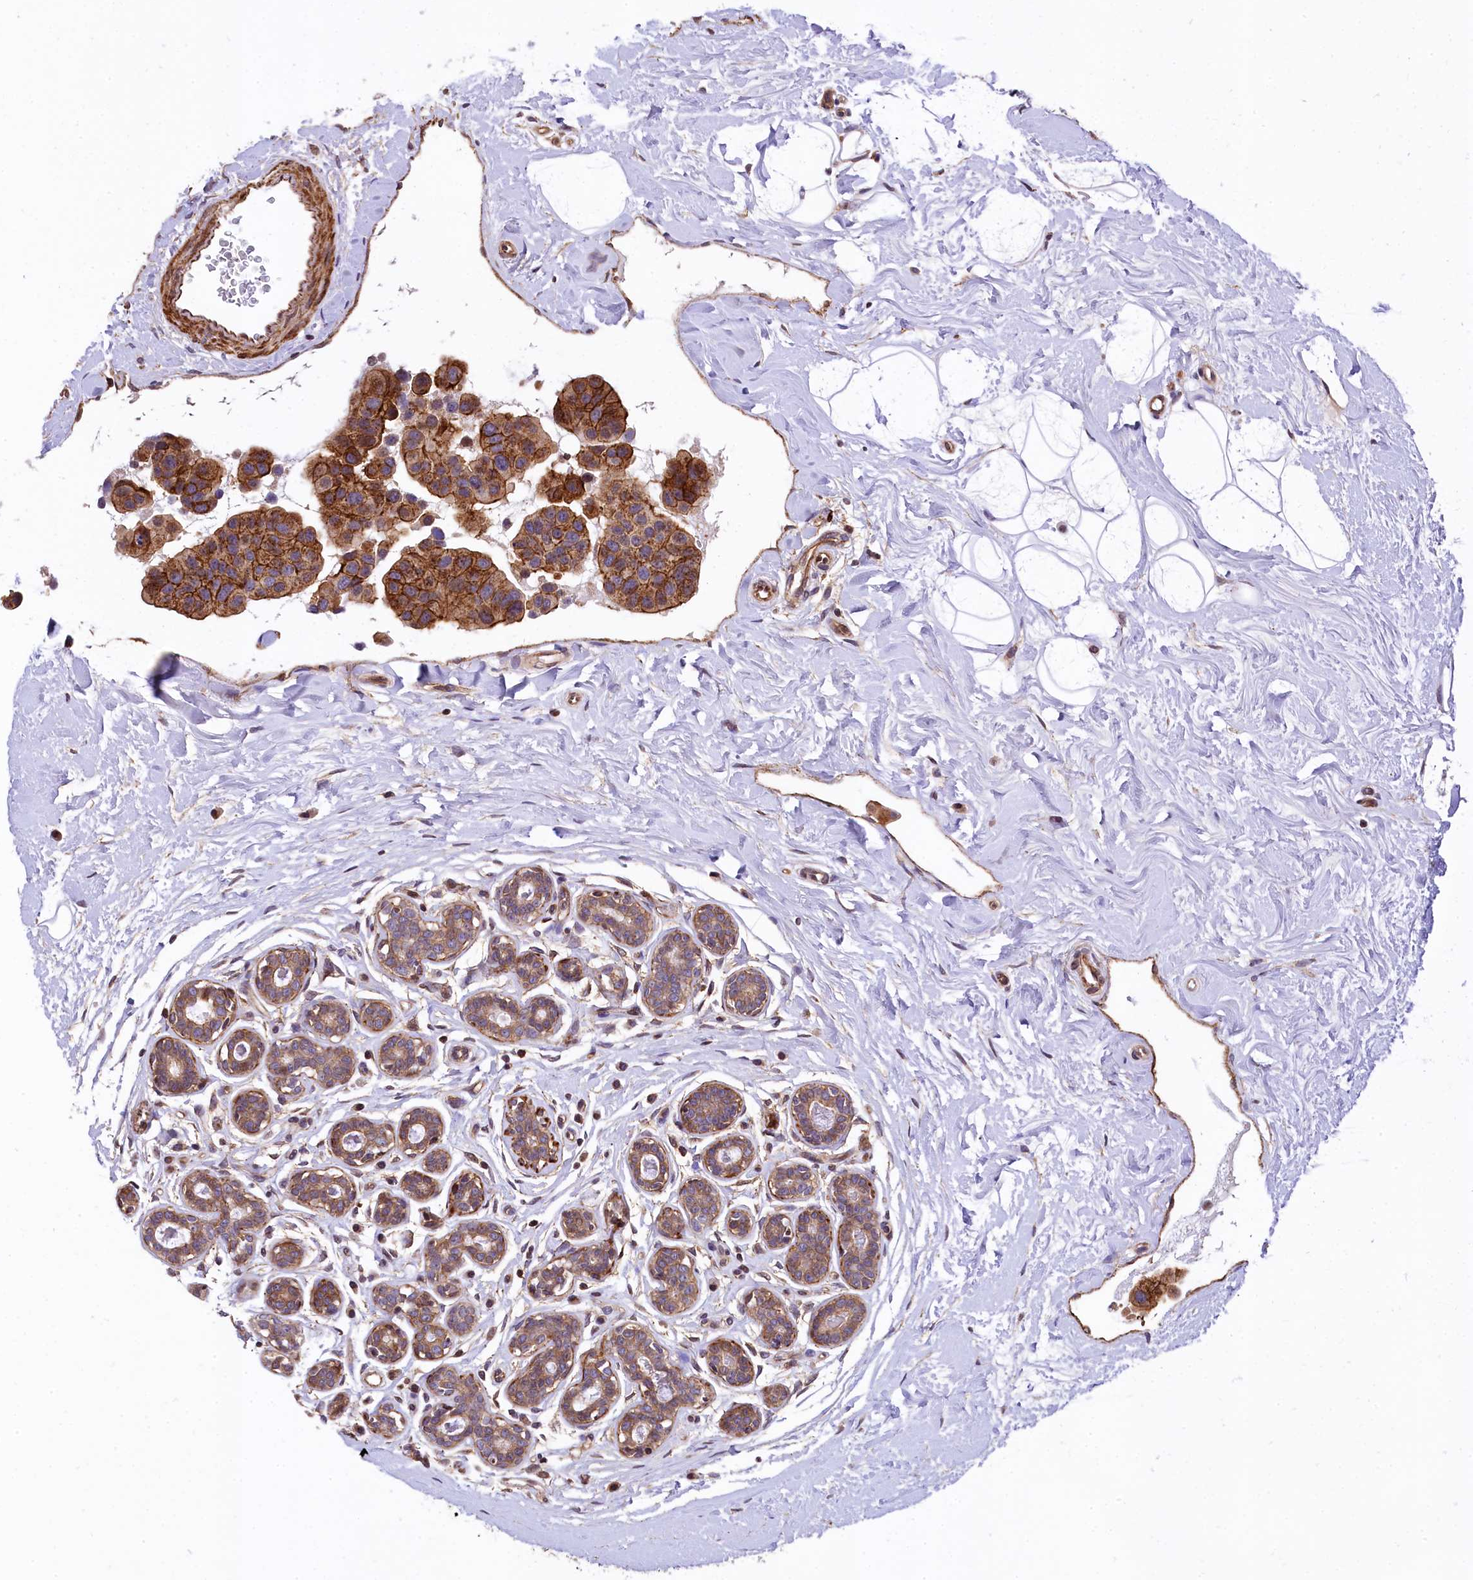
{"staining": {"intensity": "moderate", "quantity": ">75%", "location": "cytoplasmic/membranous"}, "tissue": "breast cancer", "cell_type": "Tumor cells", "image_type": "cancer", "snomed": [{"axis": "morphology", "description": "Normal tissue, NOS"}, {"axis": "morphology", "description": "Duct carcinoma"}, {"axis": "topography", "description": "Breast"}], "caption": "A medium amount of moderate cytoplasmic/membranous positivity is present in about >75% of tumor cells in intraductal carcinoma (breast) tissue.", "gene": "ZNF2", "patient": {"sex": "female", "age": 39}}